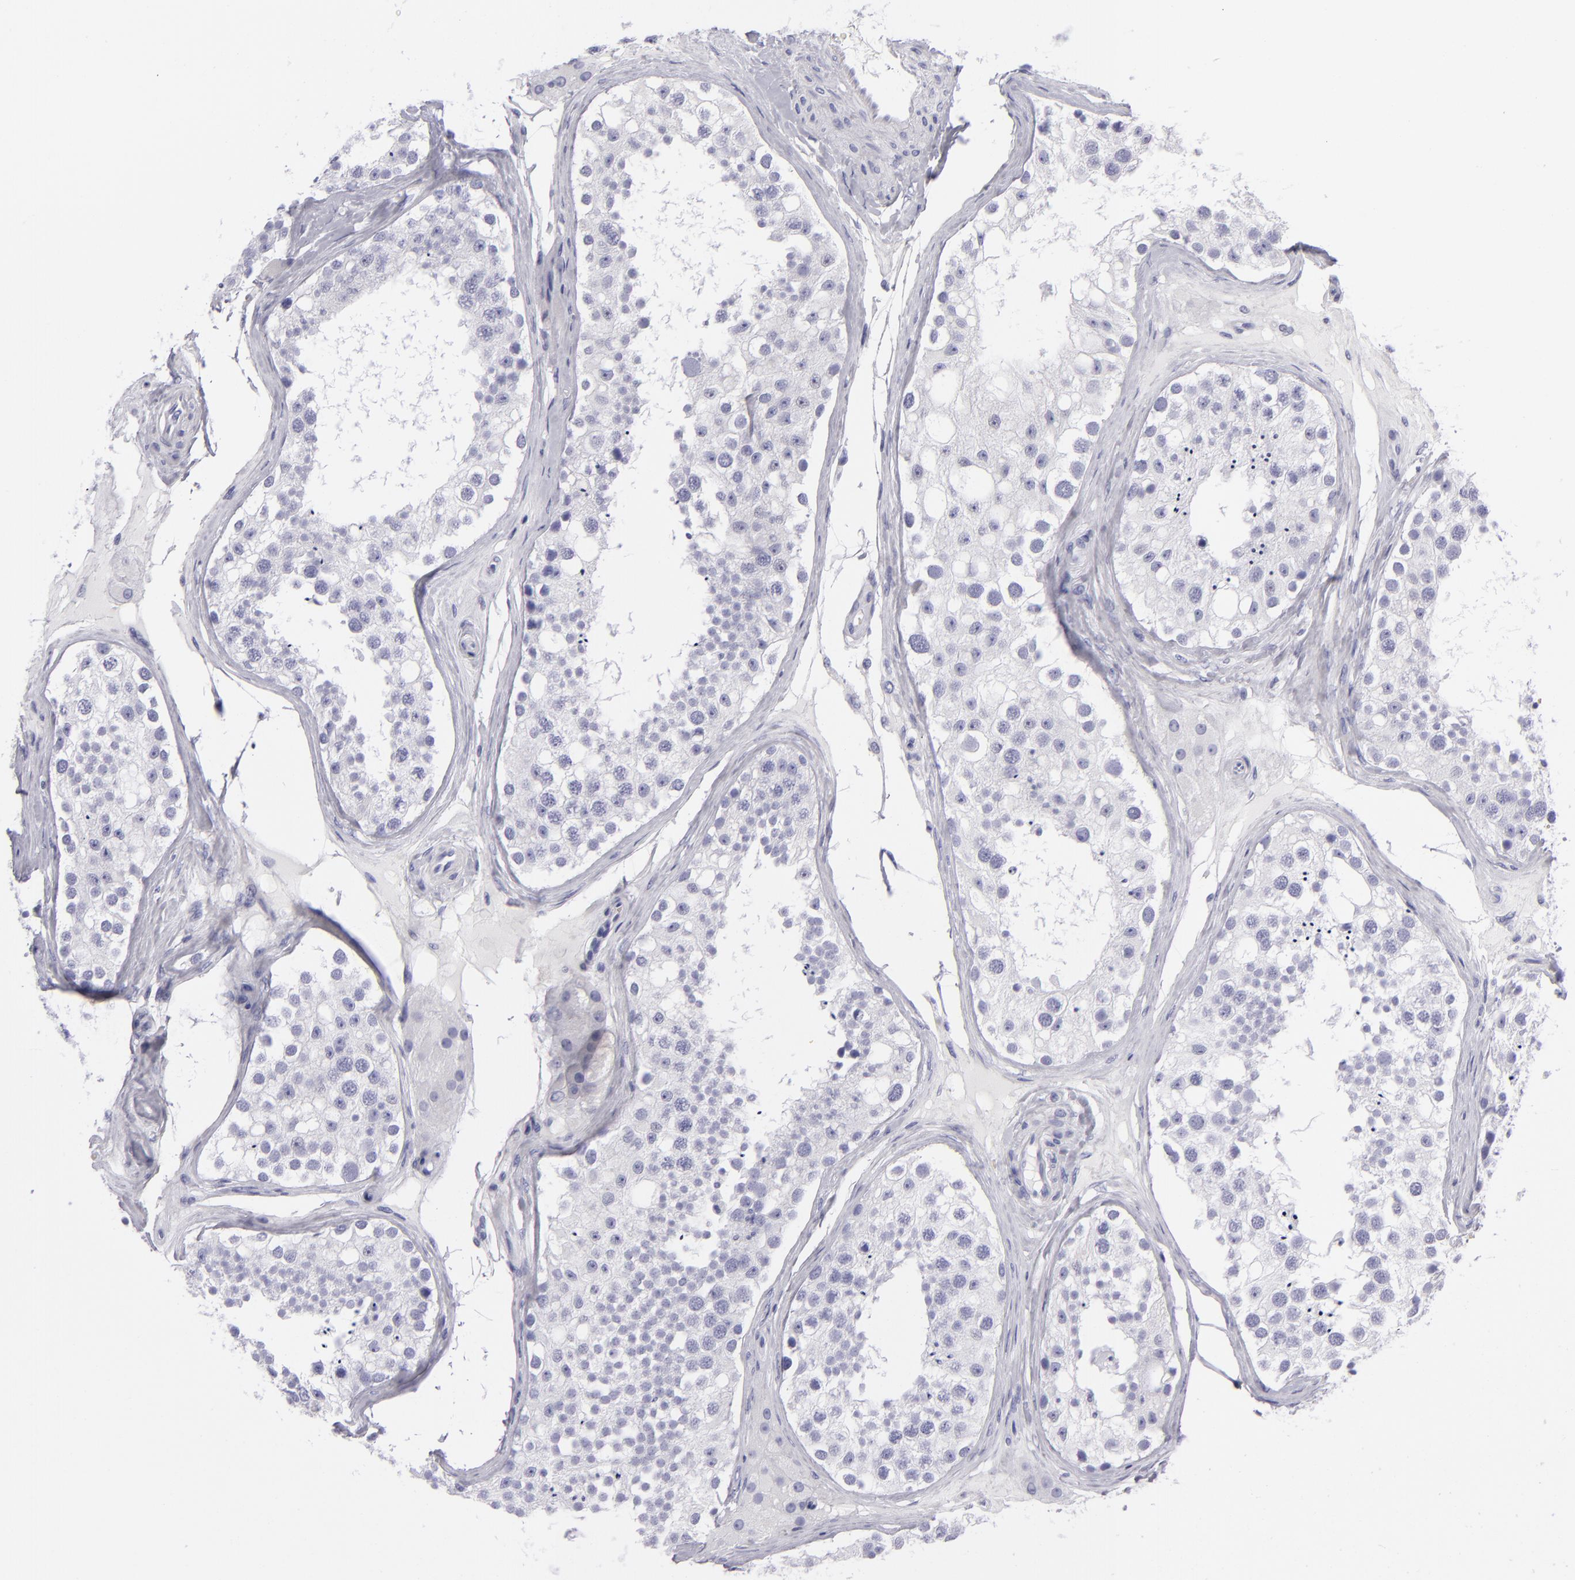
{"staining": {"intensity": "negative", "quantity": "none", "location": "none"}, "tissue": "testis", "cell_type": "Cells in seminiferous ducts", "image_type": "normal", "snomed": [{"axis": "morphology", "description": "Normal tissue, NOS"}, {"axis": "topography", "description": "Testis"}], "caption": "Cells in seminiferous ducts are negative for brown protein staining in unremarkable testis. (Stains: DAB (3,3'-diaminobenzidine) immunohistochemistry with hematoxylin counter stain, Microscopy: brightfield microscopy at high magnification).", "gene": "PVALB", "patient": {"sex": "male", "age": 68}}